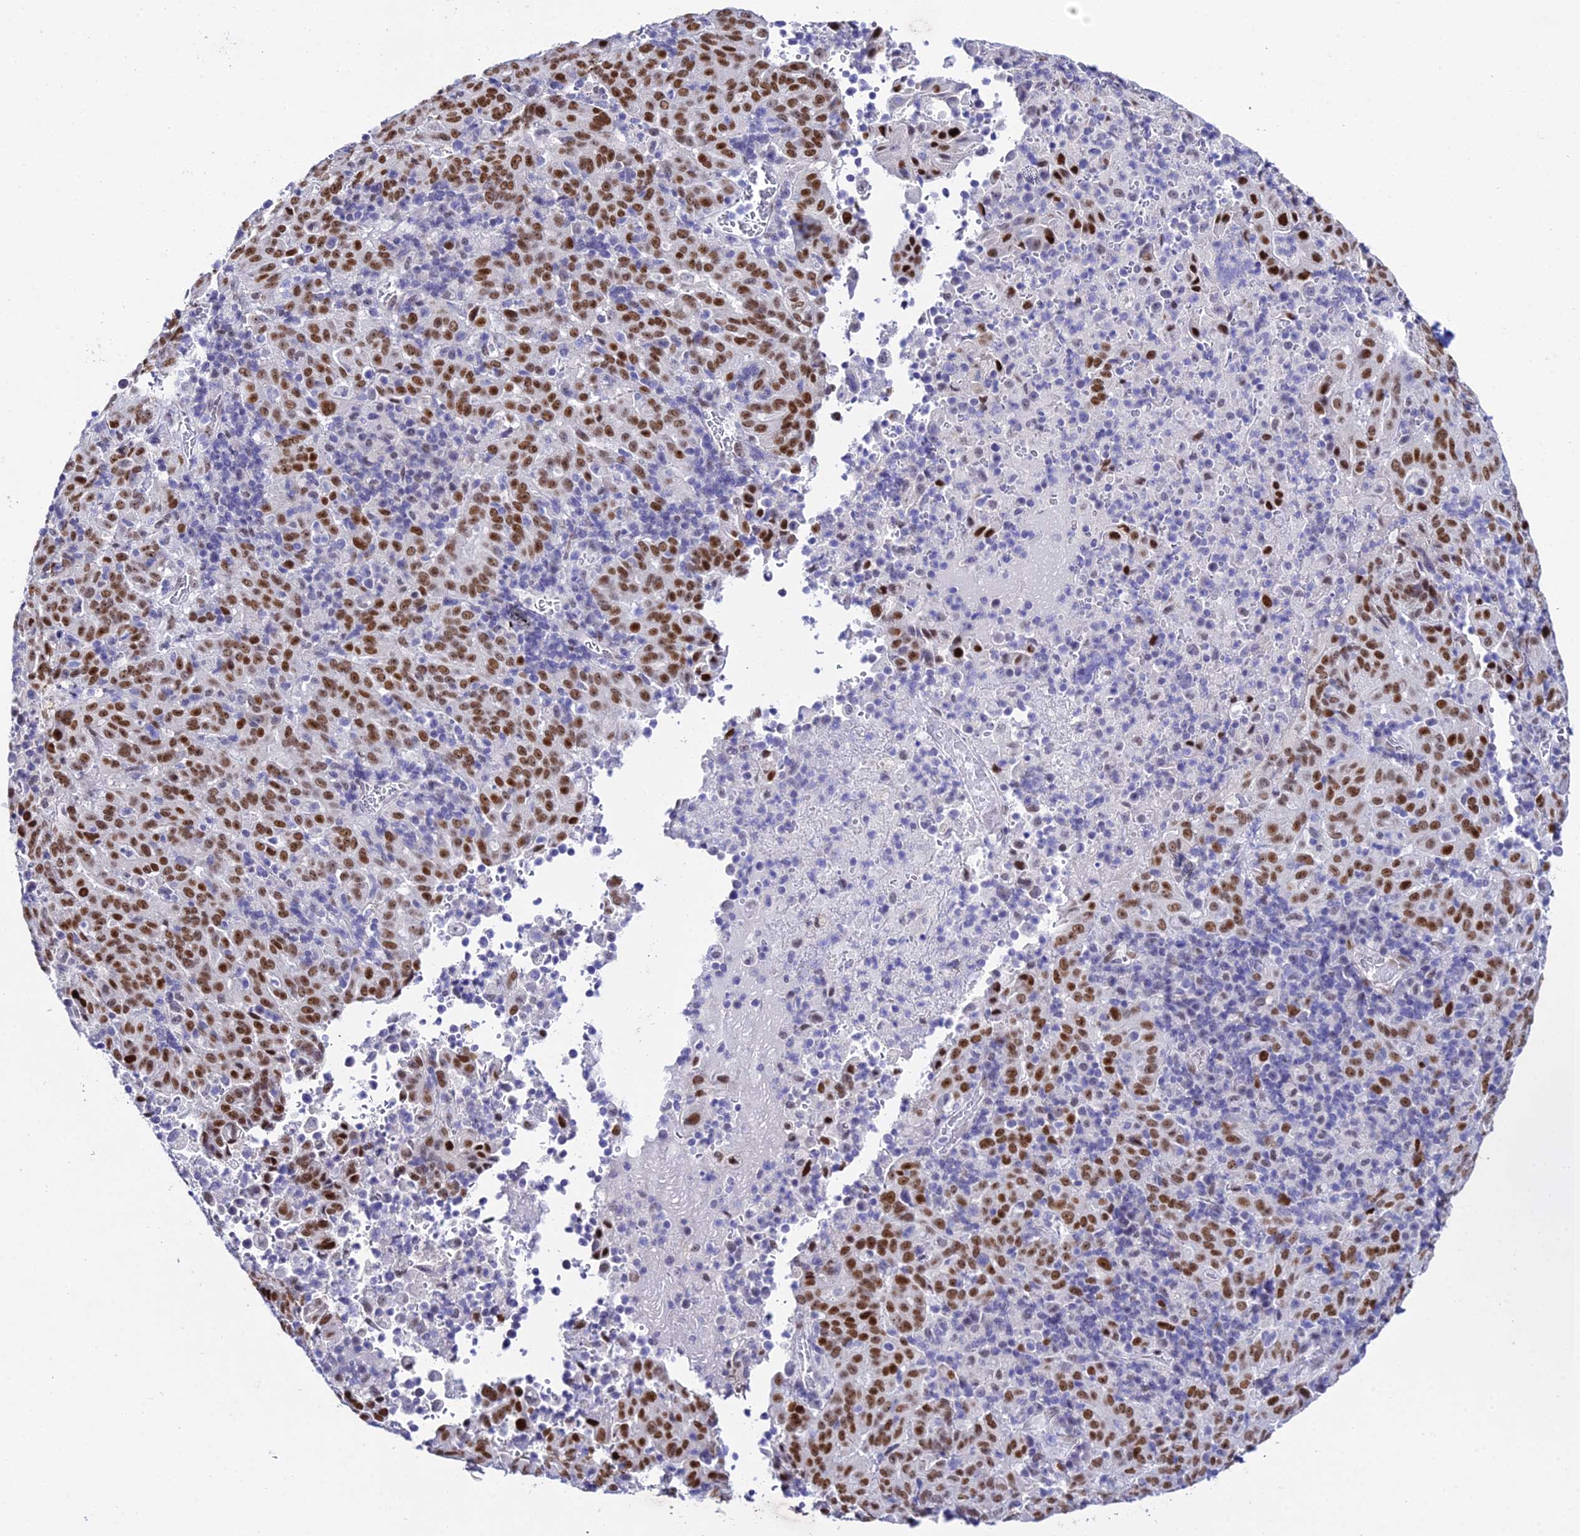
{"staining": {"intensity": "strong", "quantity": ">75%", "location": "nuclear"}, "tissue": "pancreatic cancer", "cell_type": "Tumor cells", "image_type": "cancer", "snomed": [{"axis": "morphology", "description": "Adenocarcinoma, NOS"}, {"axis": "topography", "description": "Pancreas"}], "caption": "High-power microscopy captured an immunohistochemistry image of pancreatic cancer, revealing strong nuclear expression in about >75% of tumor cells. (DAB (3,3'-diaminobenzidine) = brown stain, brightfield microscopy at high magnification).", "gene": "POFUT2", "patient": {"sex": "male", "age": 63}}